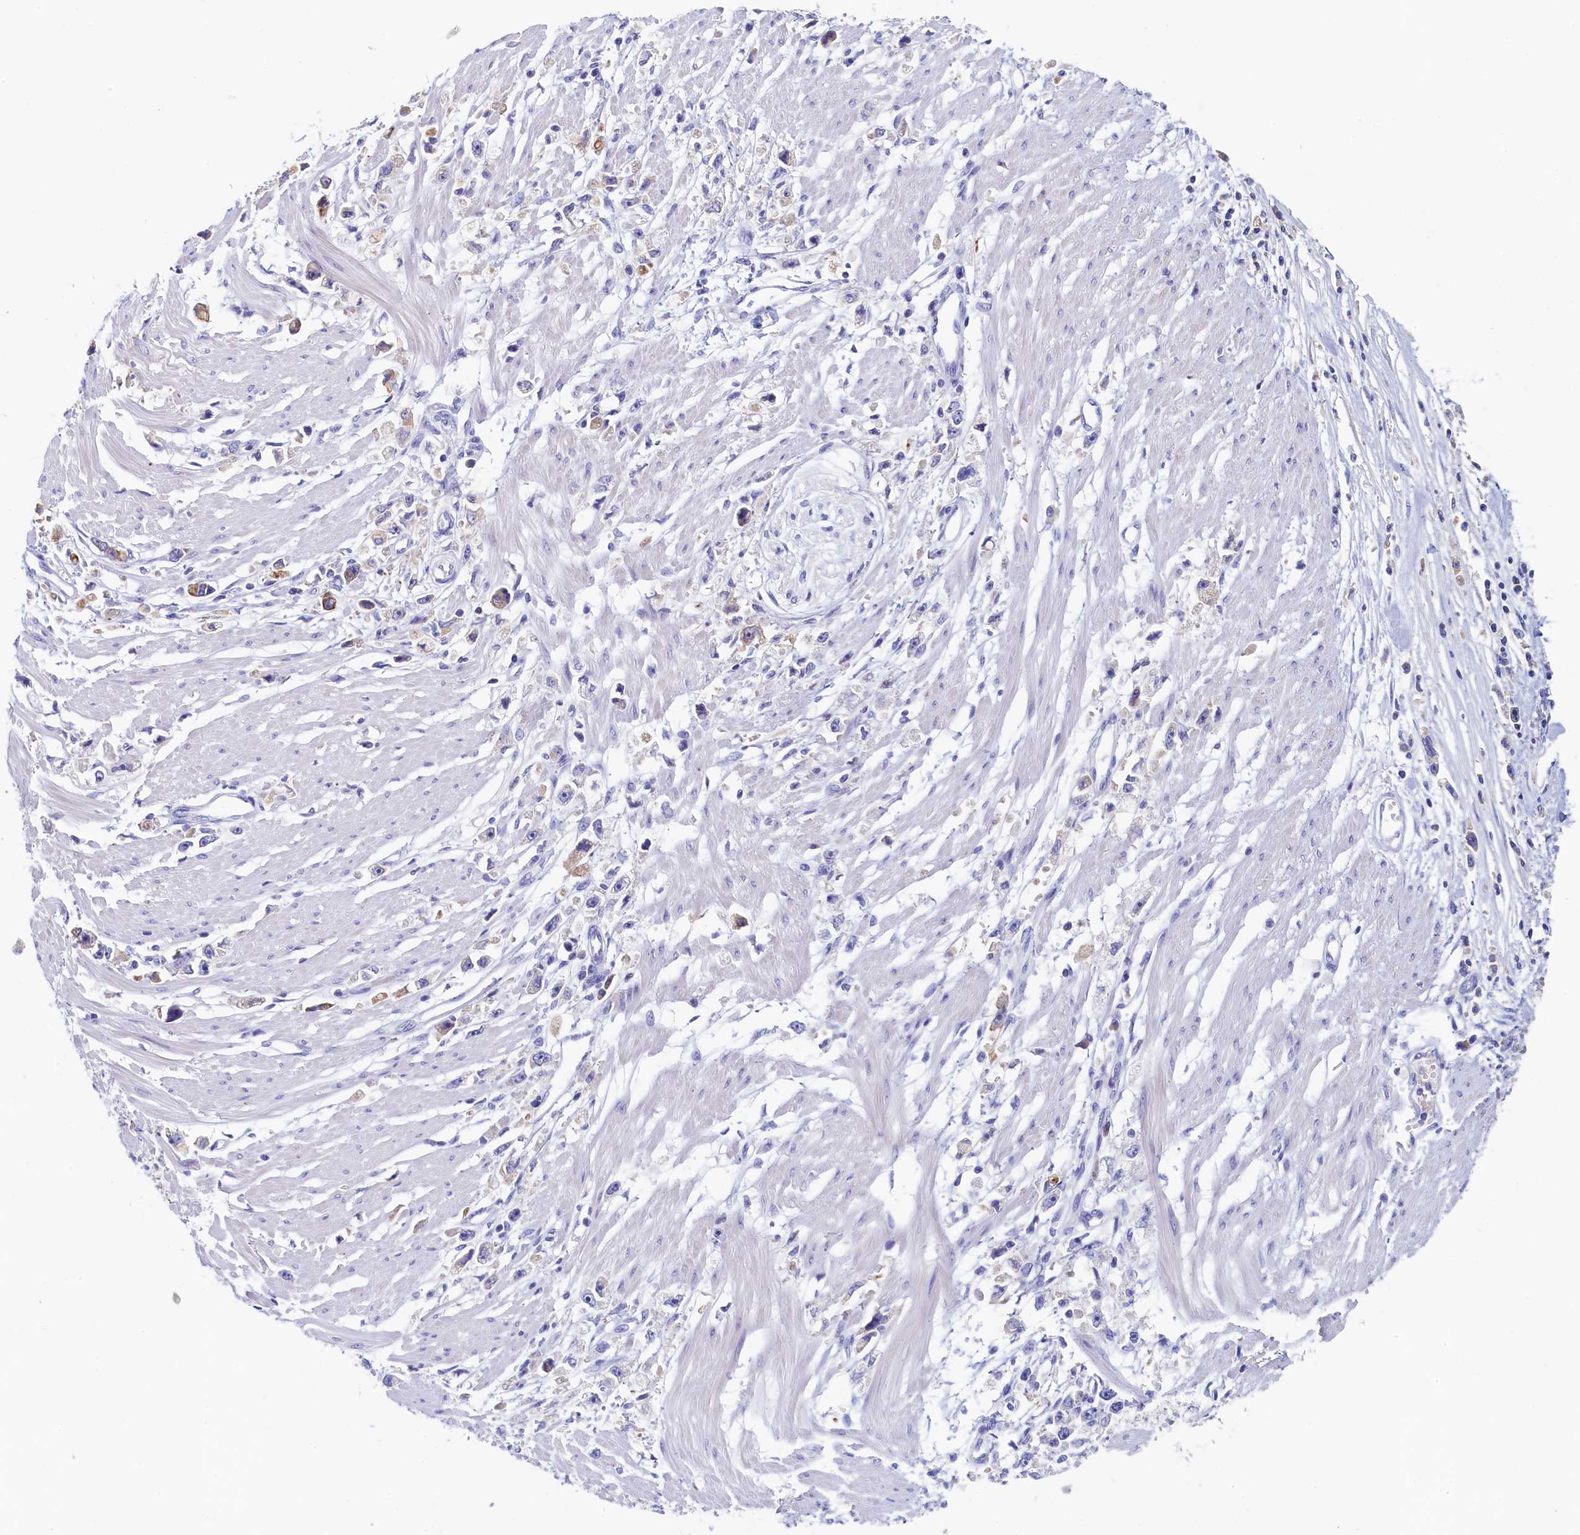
{"staining": {"intensity": "negative", "quantity": "none", "location": "none"}, "tissue": "stomach cancer", "cell_type": "Tumor cells", "image_type": "cancer", "snomed": [{"axis": "morphology", "description": "Adenocarcinoma, NOS"}, {"axis": "topography", "description": "Stomach"}], "caption": "Image shows no protein positivity in tumor cells of stomach adenocarcinoma tissue.", "gene": "GUCA1C", "patient": {"sex": "female", "age": 59}}